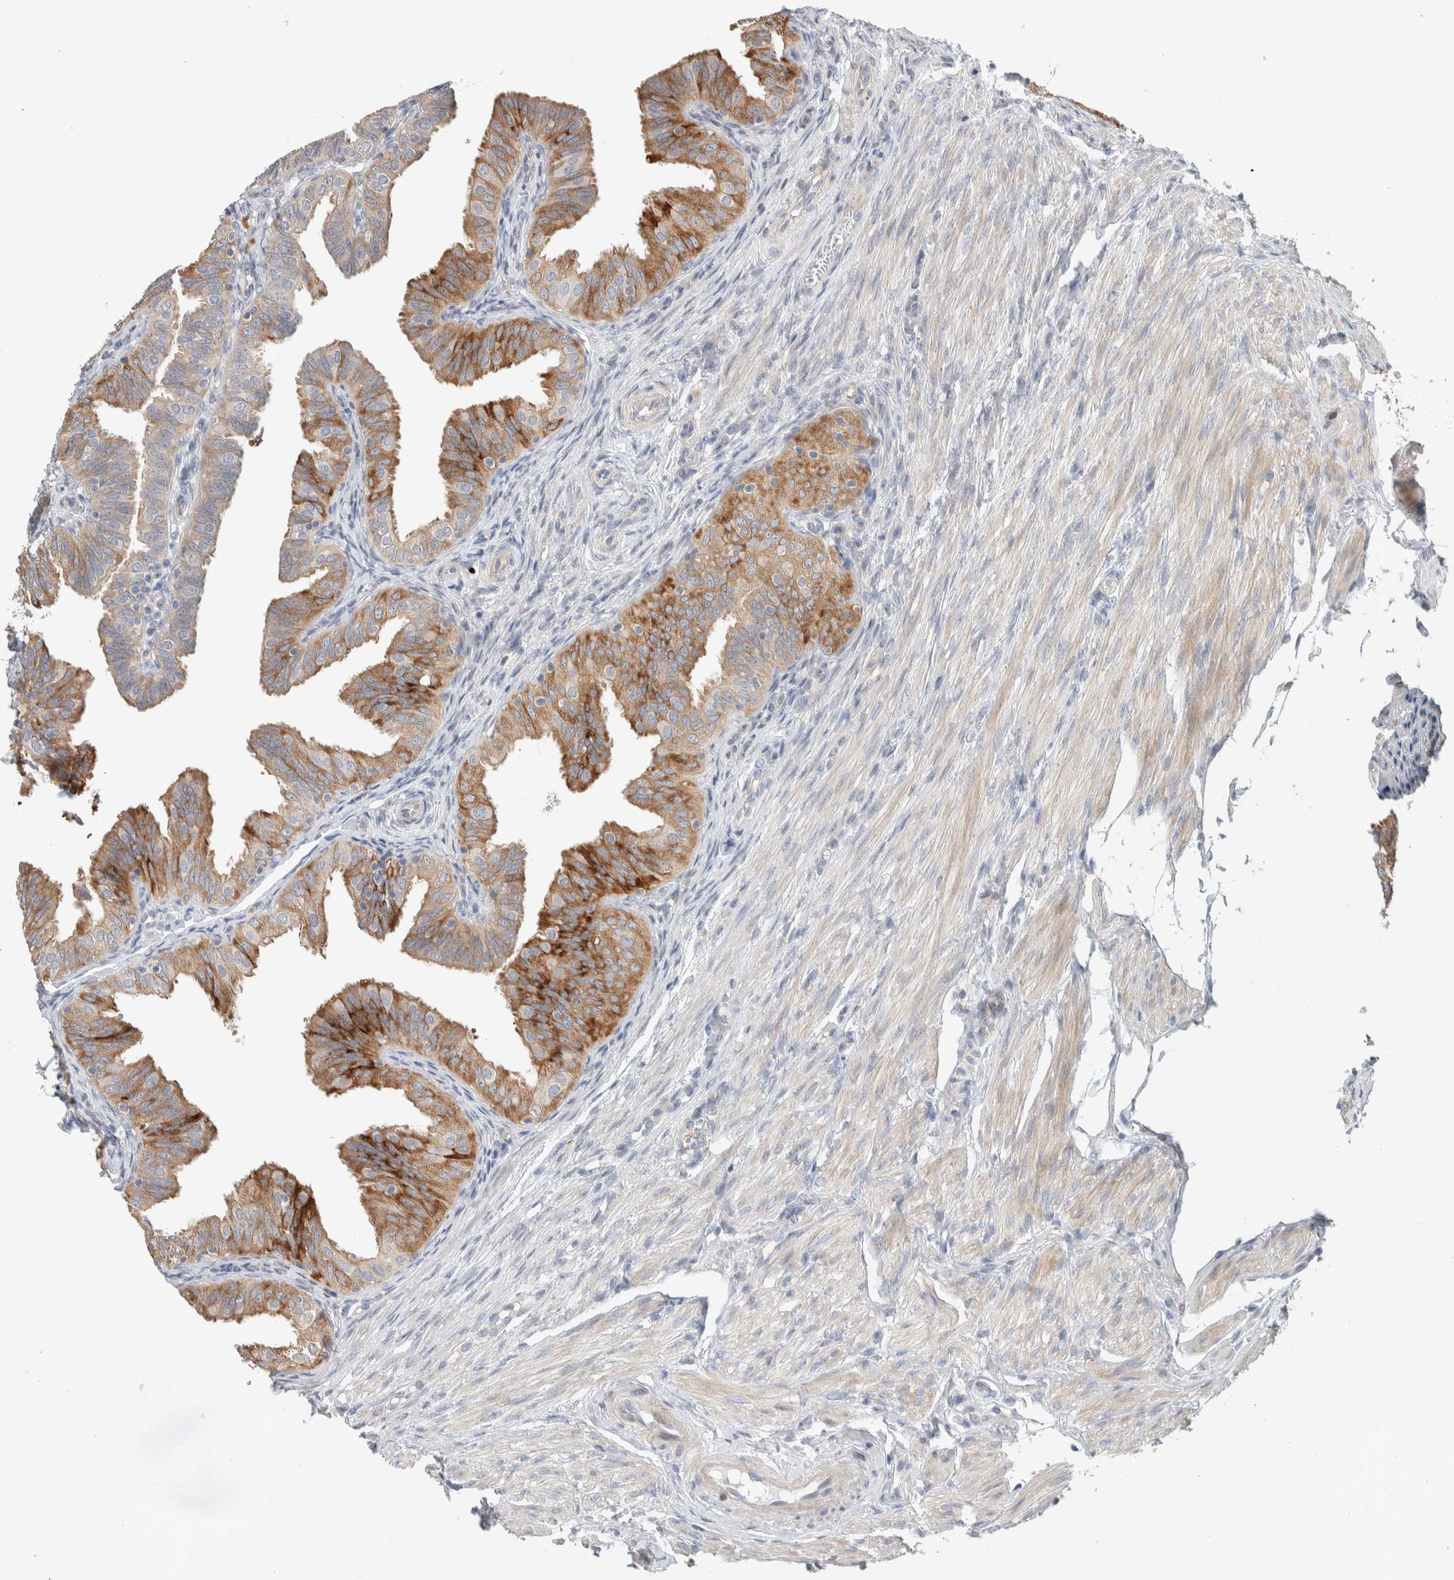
{"staining": {"intensity": "moderate", "quantity": ">75%", "location": "cytoplasmic/membranous"}, "tissue": "fallopian tube", "cell_type": "Glandular cells", "image_type": "normal", "snomed": [{"axis": "morphology", "description": "Normal tissue, NOS"}, {"axis": "topography", "description": "Fallopian tube"}], "caption": "About >75% of glandular cells in normal human fallopian tube show moderate cytoplasmic/membranous protein expression as visualized by brown immunohistochemical staining.", "gene": "ADCY8", "patient": {"sex": "female", "age": 35}}